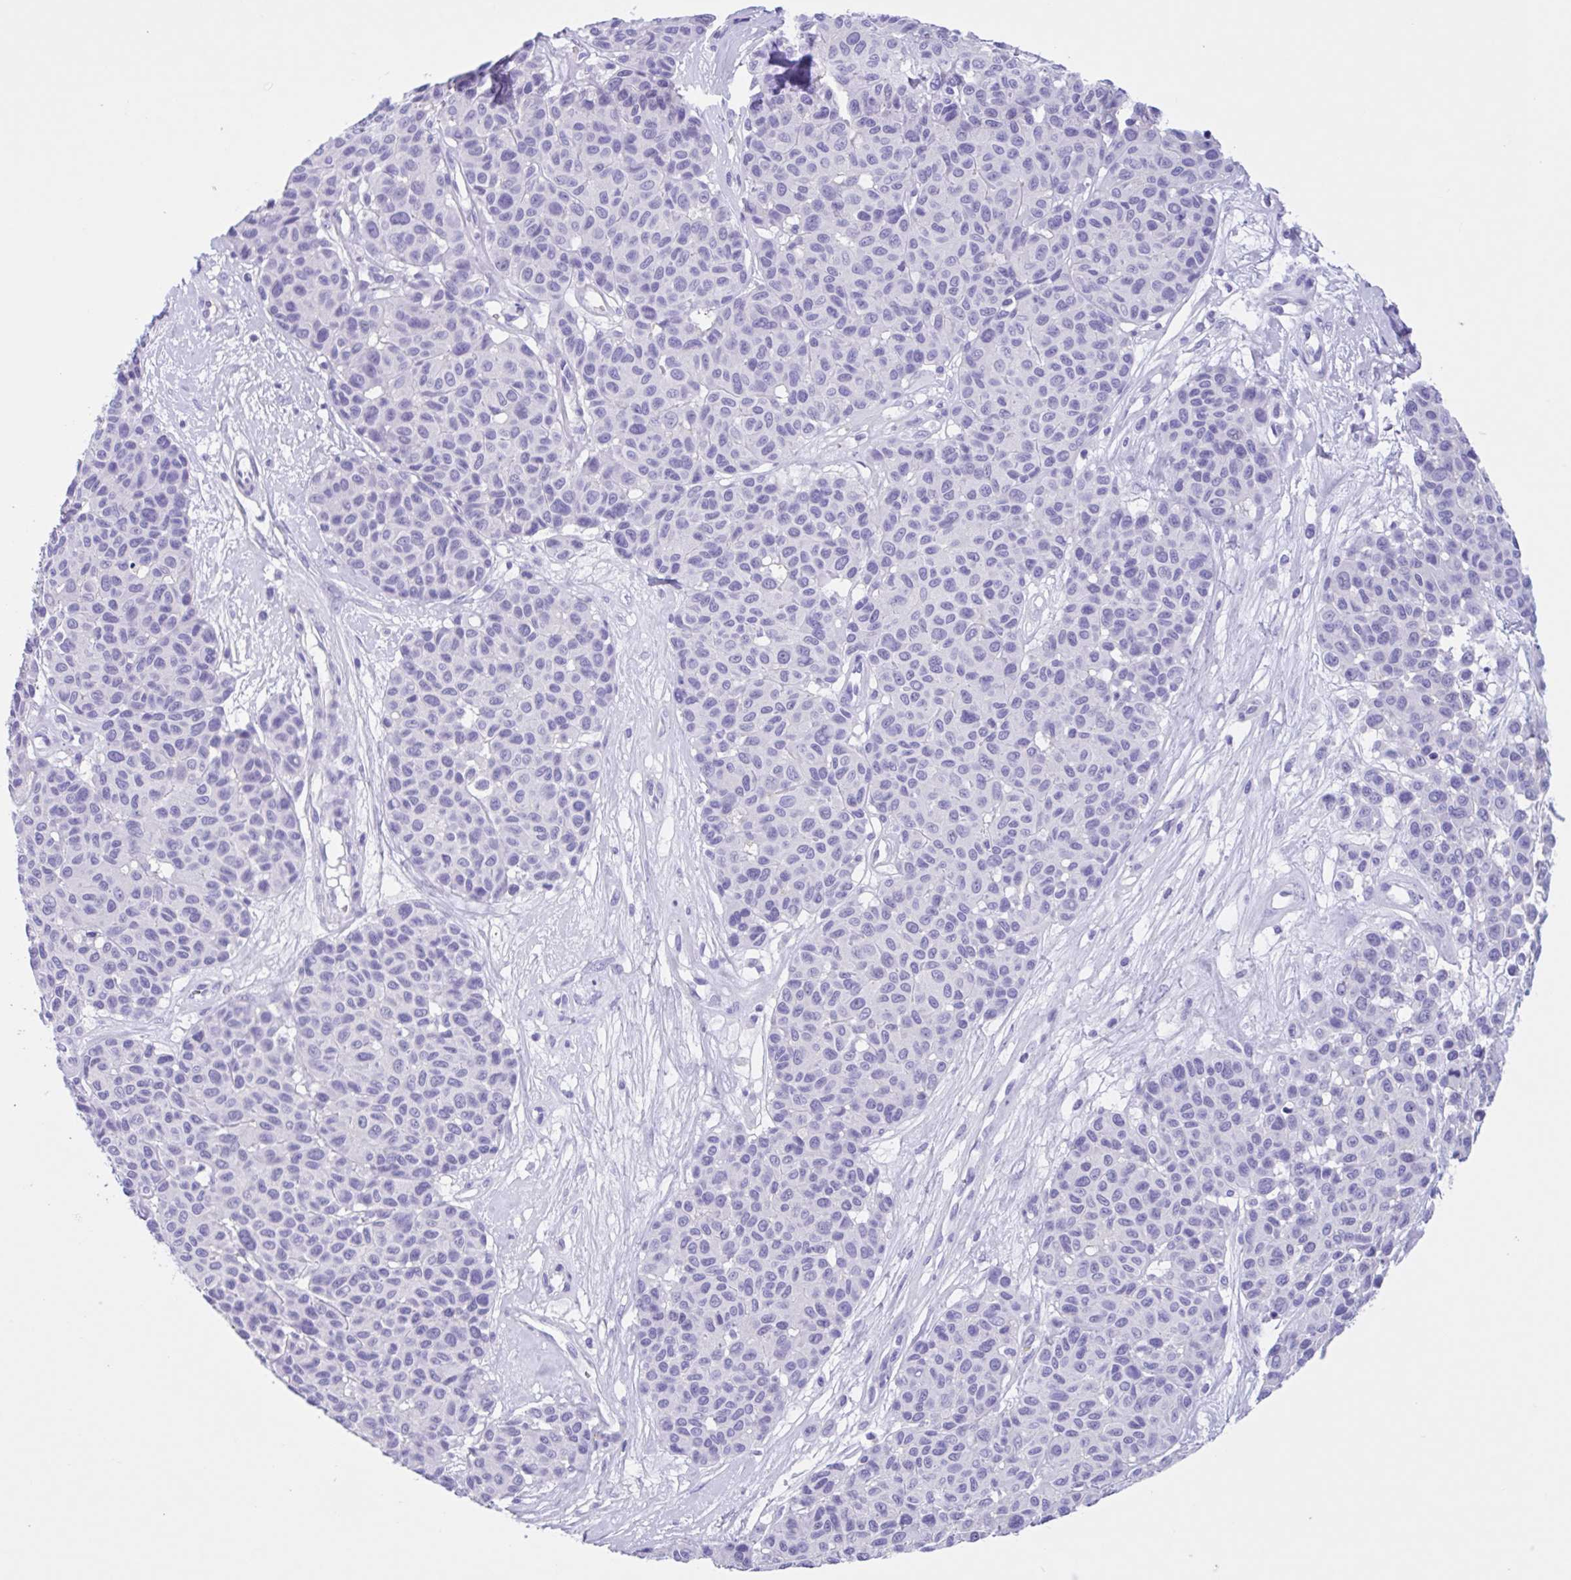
{"staining": {"intensity": "negative", "quantity": "none", "location": "none"}, "tissue": "melanoma", "cell_type": "Tumor cells", "image_type": "cancer", "snomed": [{"axis": "morphology", "description": "Malignant melanoma, NOS"}, {"axis": "topography", "description": "Skin"}], "caption": "Tumor cells show no significant positivity in malignant melanoma.", "gene": "TMEM79", "patient": {"sex": "female", "age": 66}}